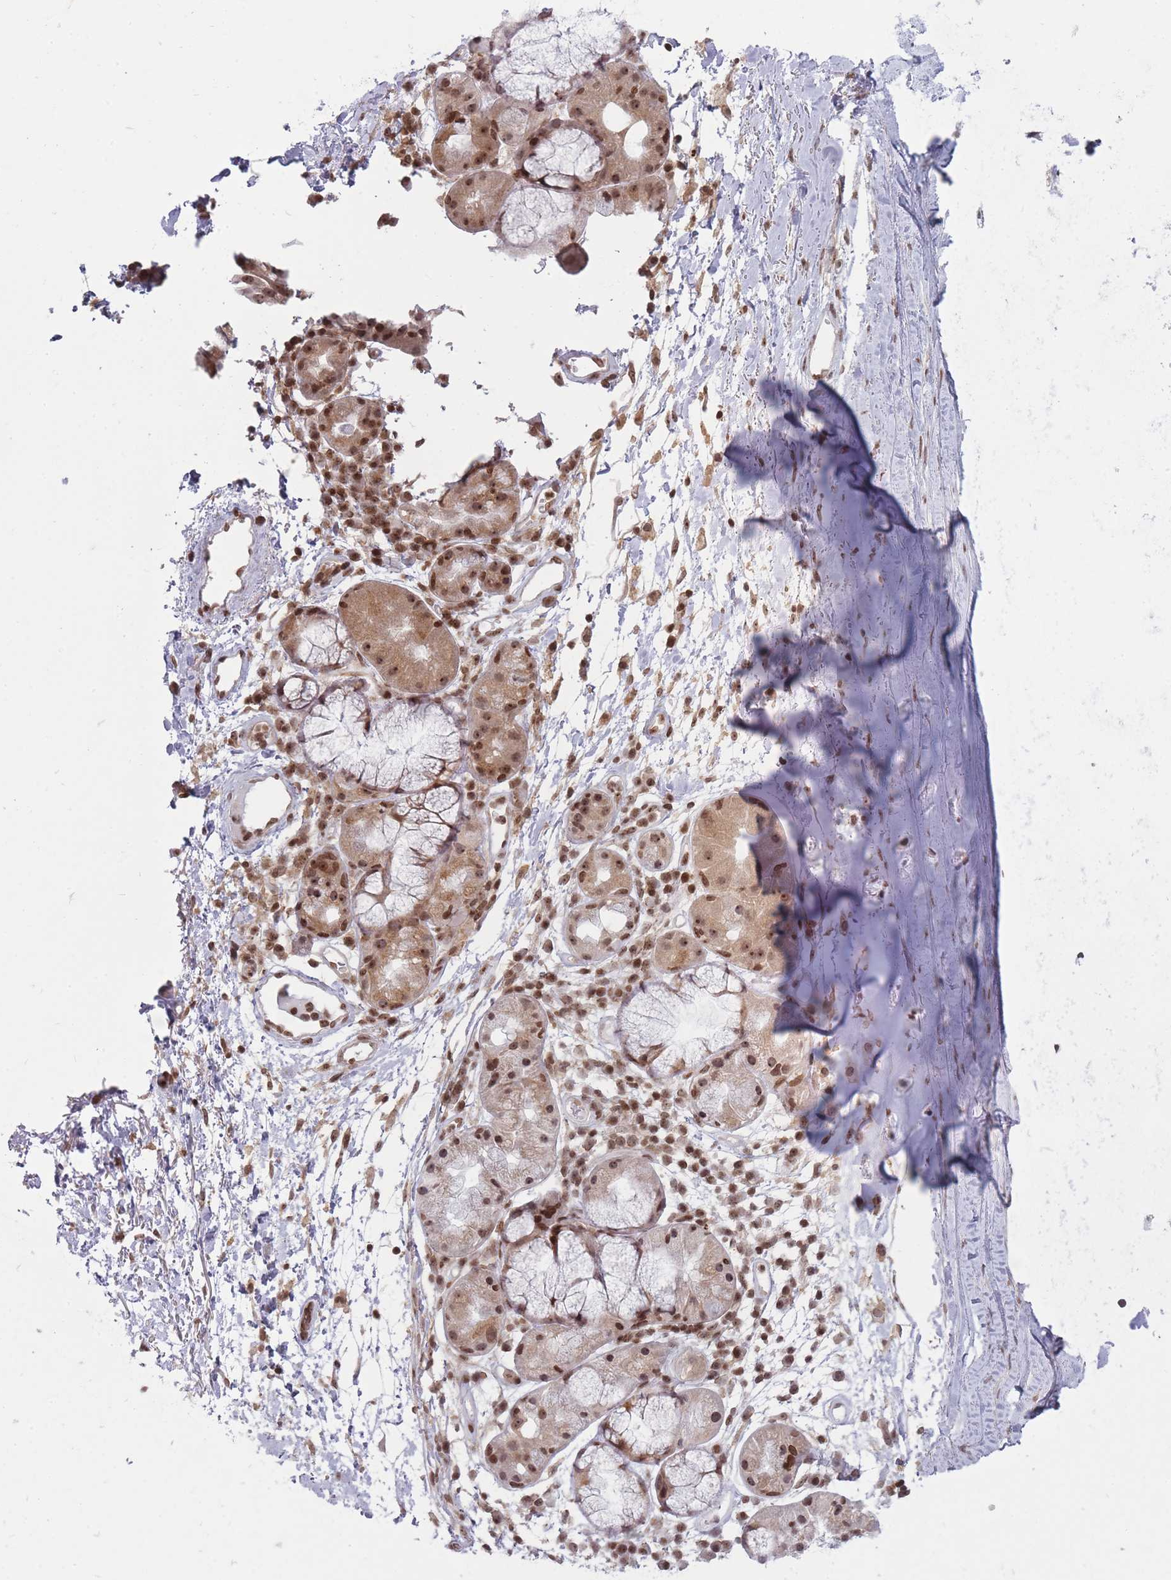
{"staining": {"intensity": "moderate", "quantity": "<25%", "location": "nuclear"}, "tissue": "adipose tissue", "cell_type": "Adipocytes", "image_type": "normal", "snomed": [{"axis": "morphology", "description": "Normal tissue, NOS"}, {"axis": "topography", "description": "Cartilage tissue"}], "caption": "The micrograph demonstrates immunohistochemical staining of unremarkable adipose tissue. There is moderate nuclear expression is present in about <25% of adipocytes.", "gene": "TMC6", "patient": {"sex": "male", "age": 80}}